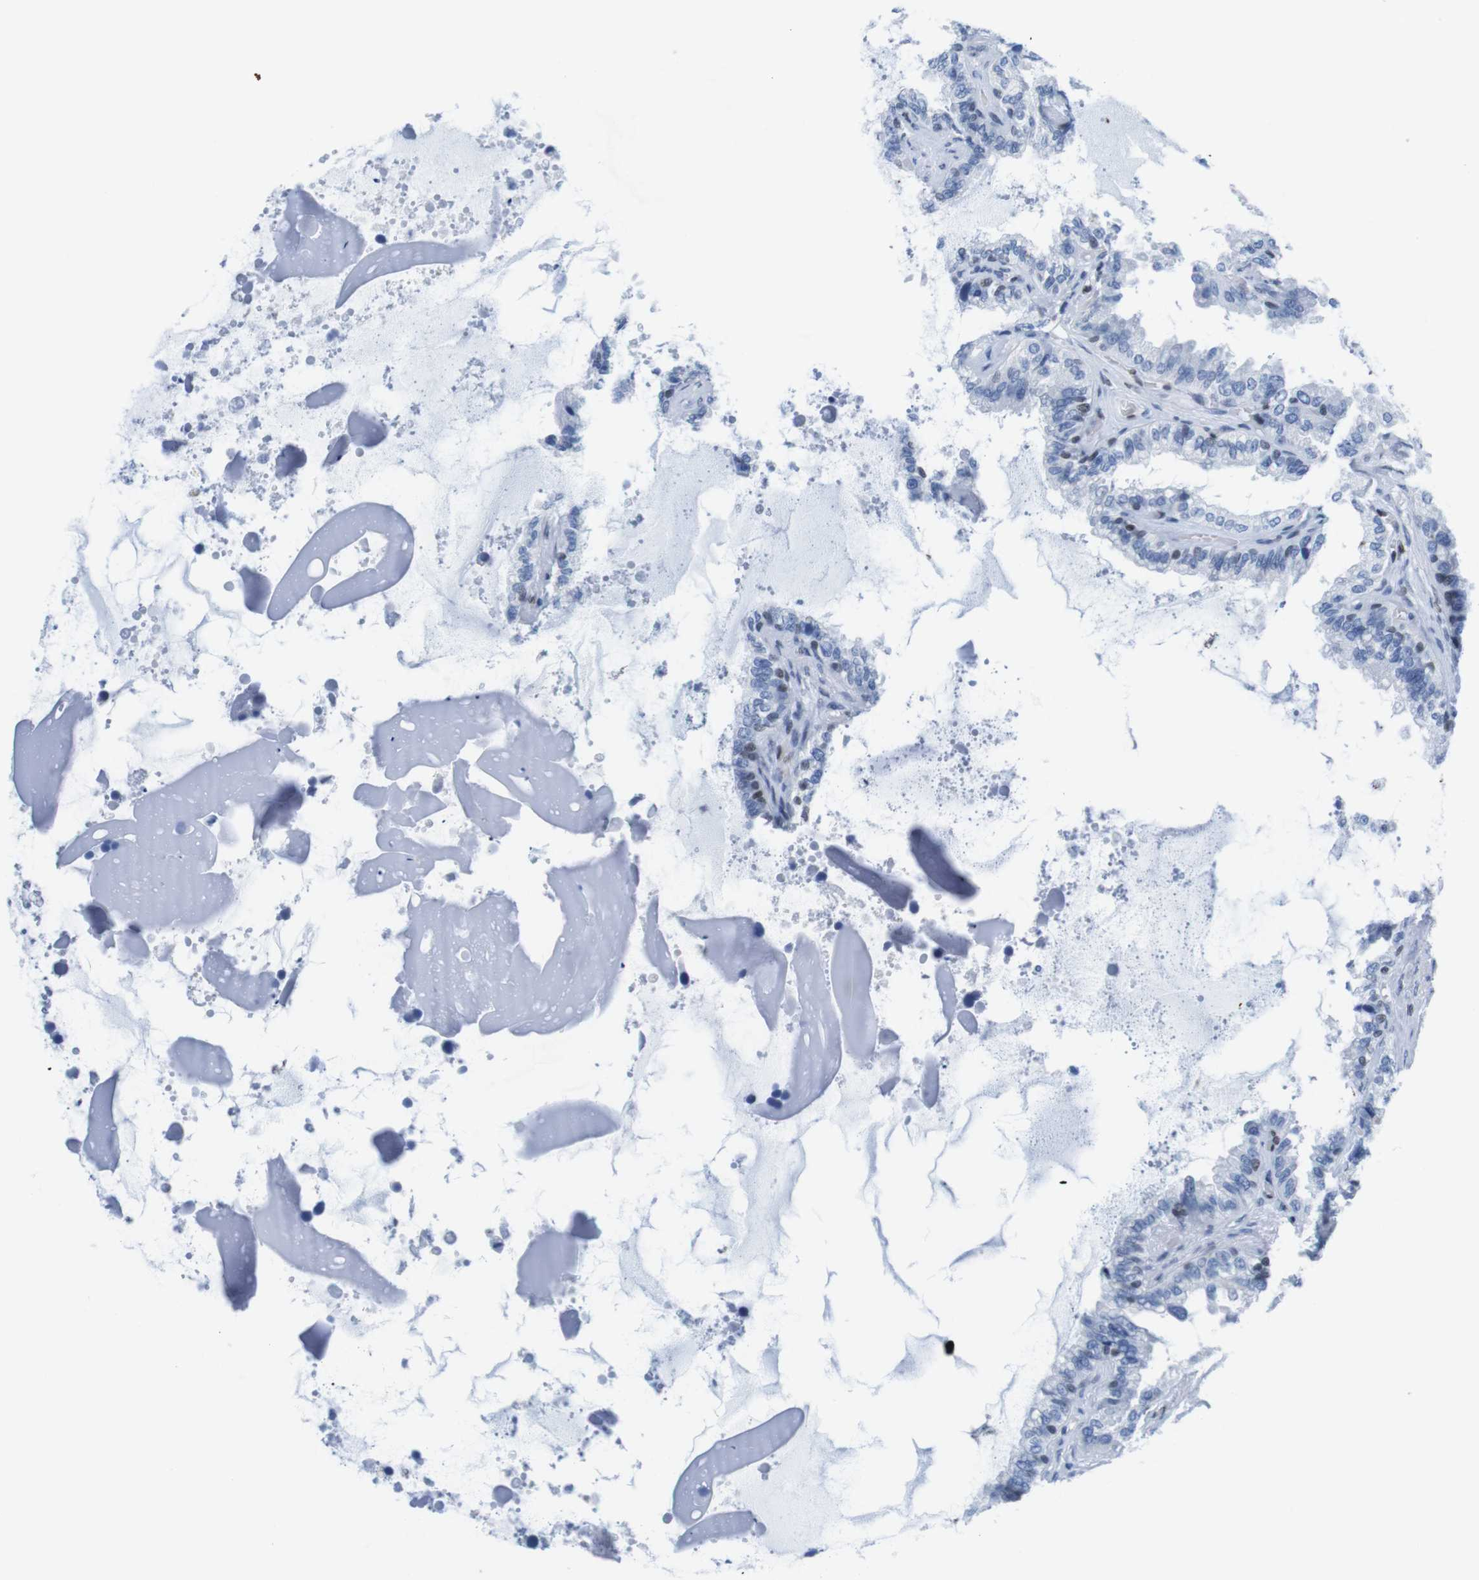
{"staining": {"intensity": "moderate", "quantity": "<25%", "location": "nuclear"}, "tissue": "seminal vesicle", "cell_type": "Glandular cells", "image_type": "normal", "snomed": [{"axis": "morphology", "description": "Normal tissue, NOS"}, {"axis": "topography", "description": "Seminal veicle"}], "caption": "Immunohistochemical staining of benign seminal vesicle exhibits low levels of moderate nuclear positivity in about <25% of glandular cells. The protein of interest is shown in brown color, while the nuclei are stained blue.", "gene": "IFI16", "patient": {"sex": "male", "age": 46}}